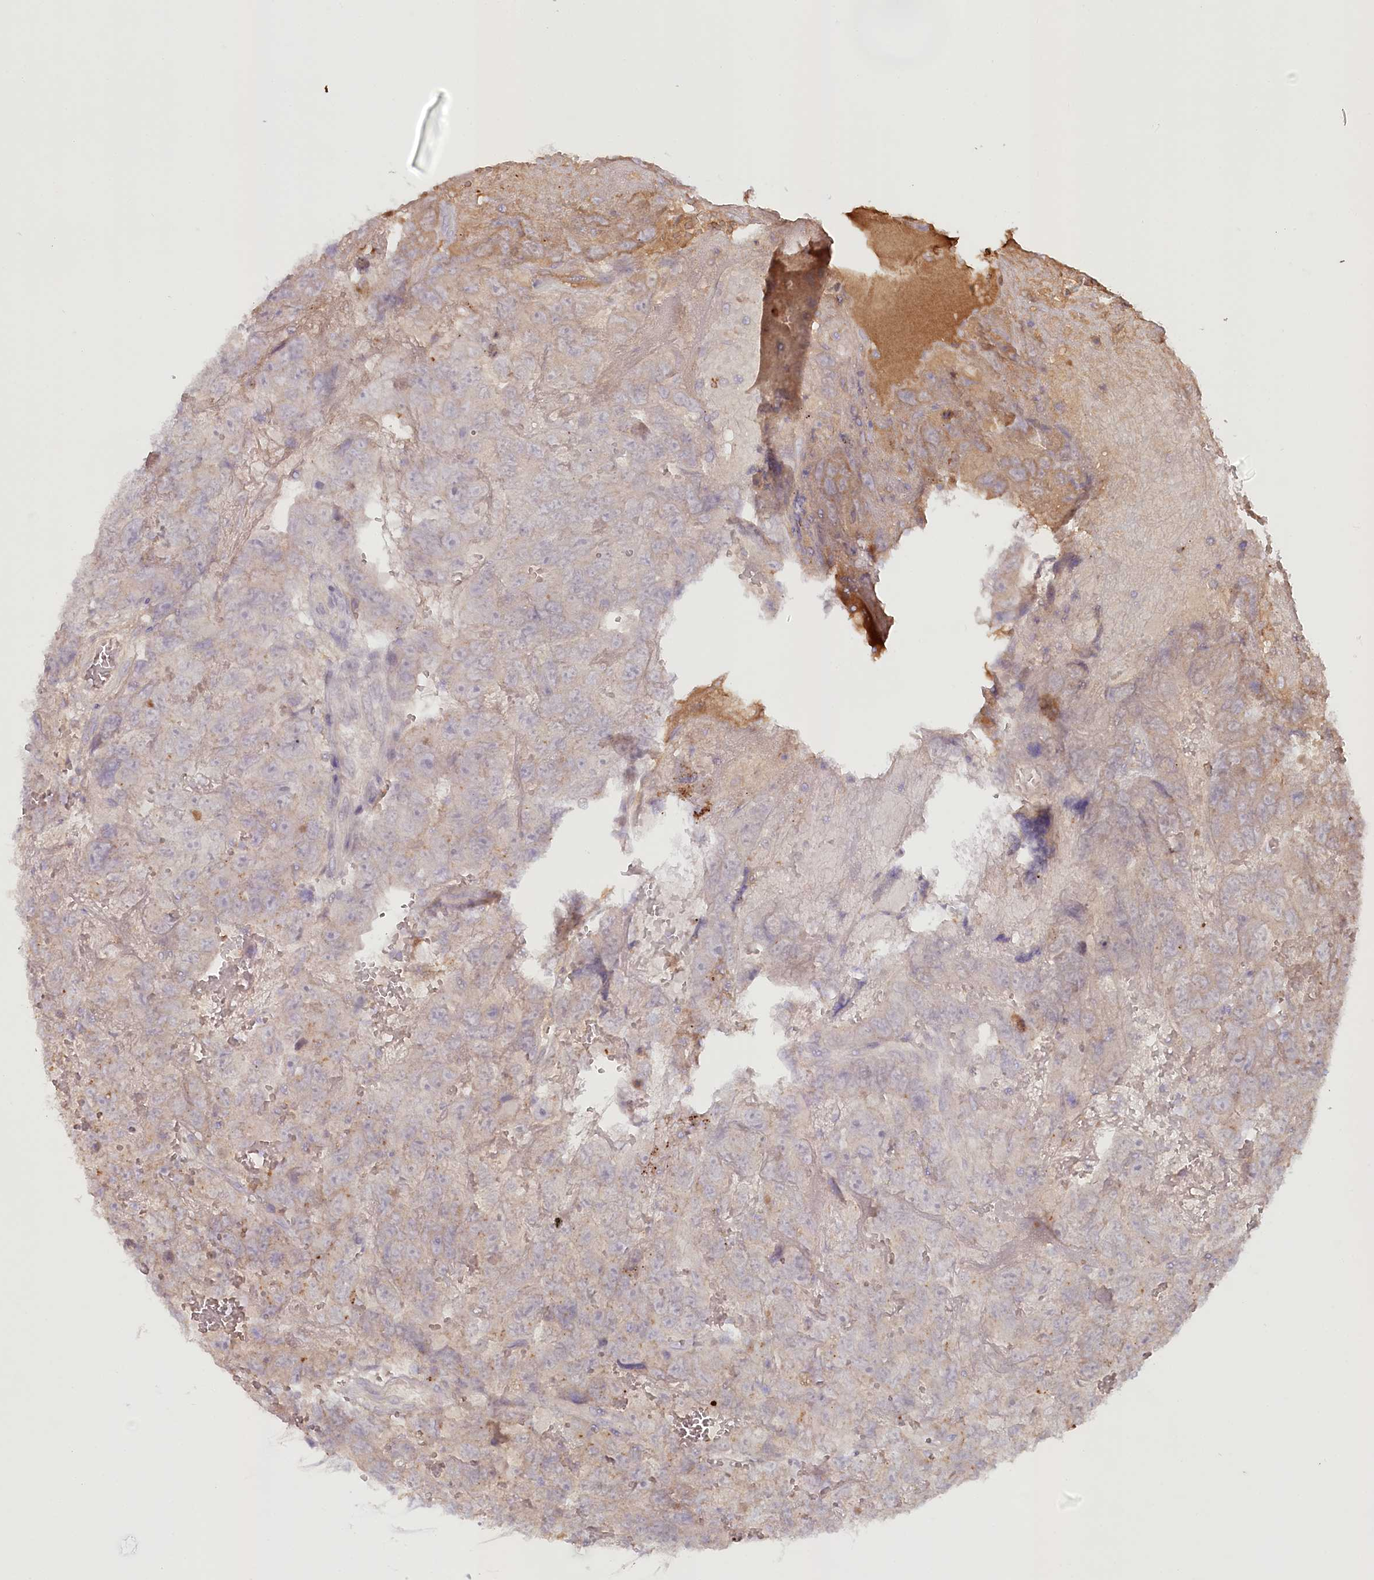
{"staining": {"intensity": "weak", "quantity": "<25%", "location": "cytoplasmic/membranous"}, "tissue": "testis cancer", "cell_type": "Tumor cells", "image_type": "cancer", "snomed": [{"axis": "morphology", "description": "Carcinoma, Embryonal, NOS"}, {"axis": "topography", "description": "Testis"}], "caption": "Immunohistochemical staining of testis embryonal carcinoma reveals no significant expression in tumor cells.", "gene": "PSAPL1", "patient": {"sex": "male", "age": 45}}